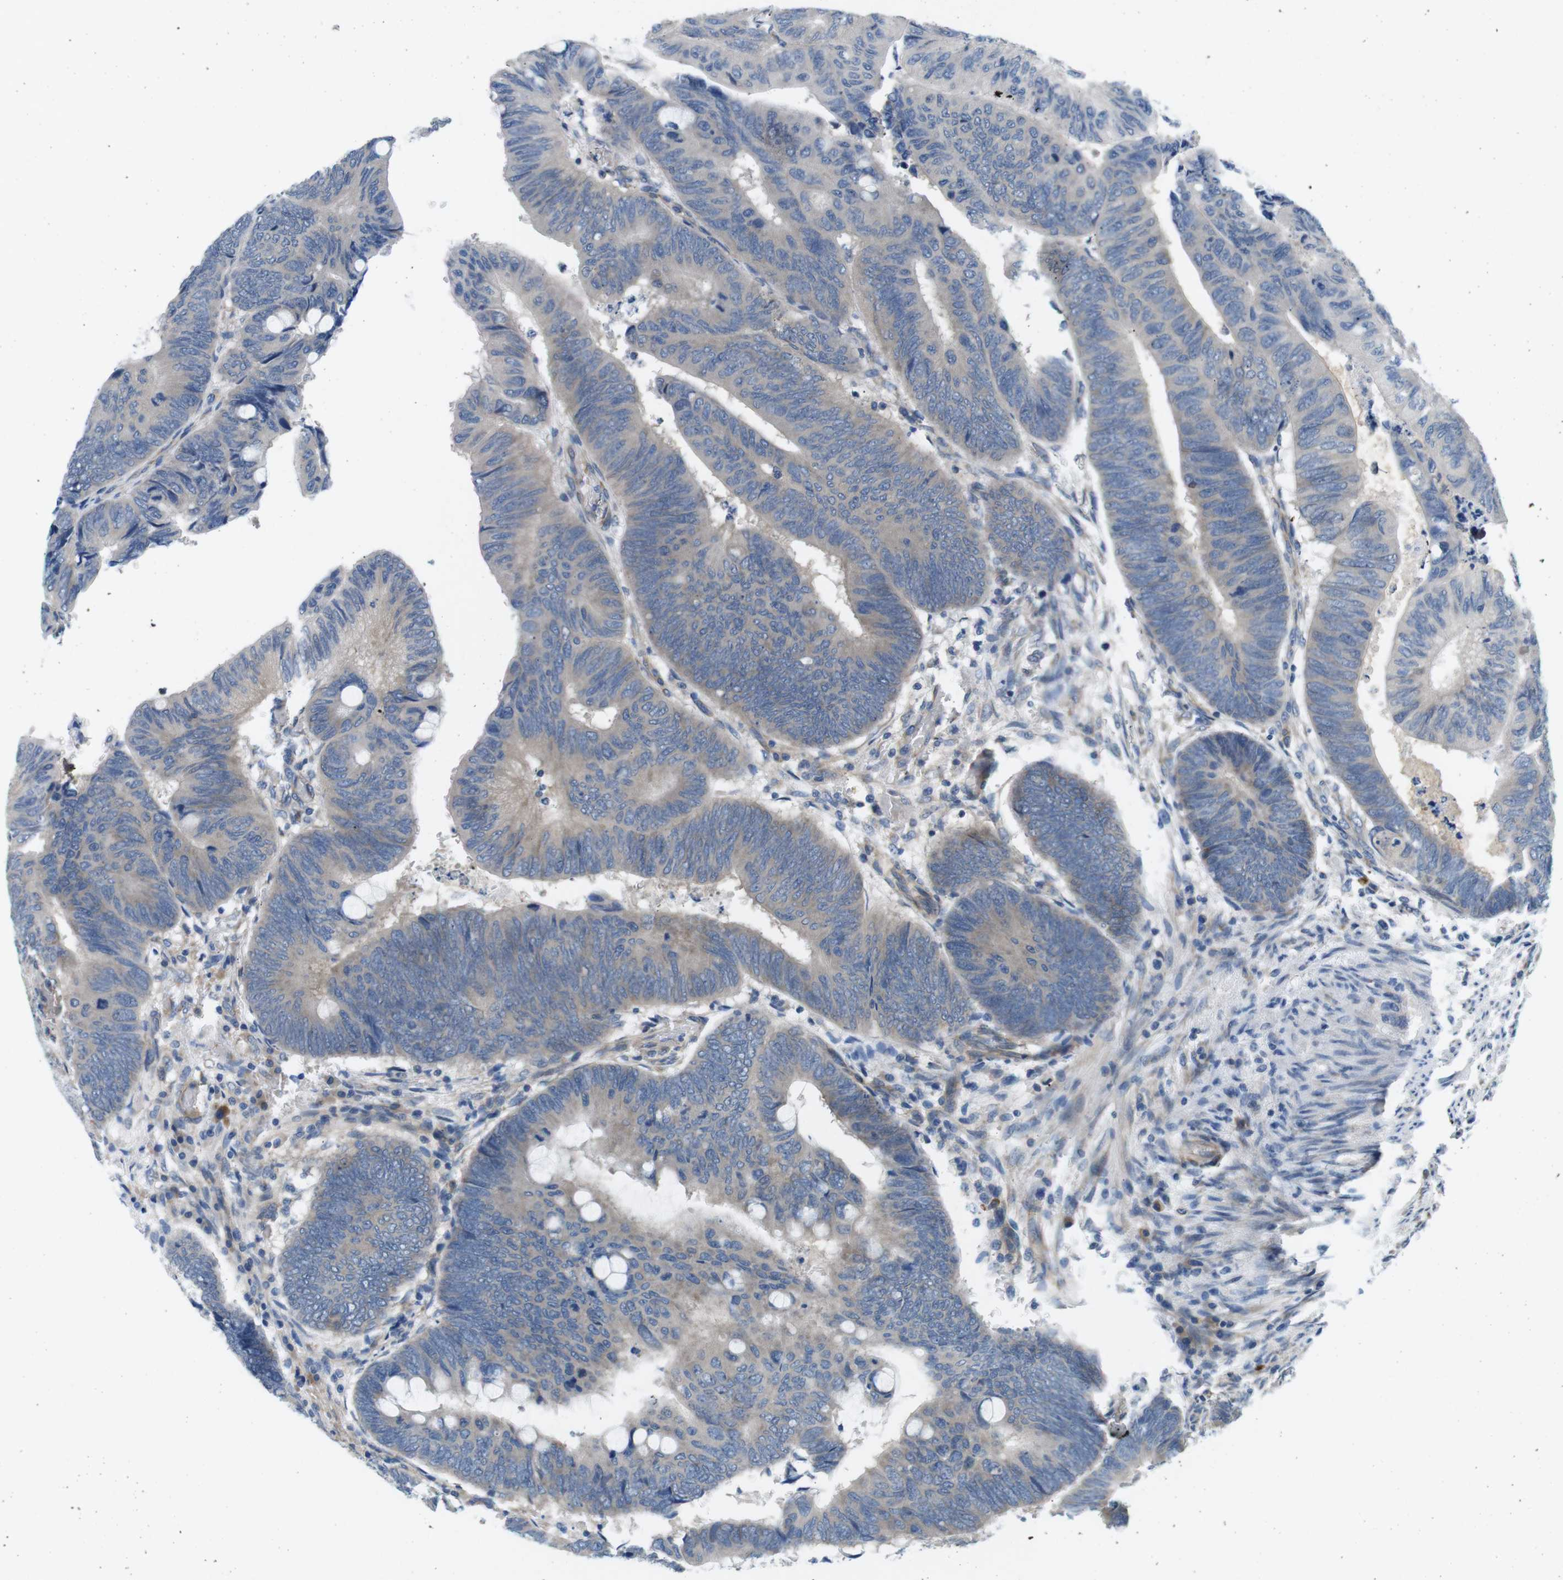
{"staining": {"intensity": "moderate", "quantity": "25%-75%", "location": "cytoplasmic/membranous"}, "tissue": "colorectal cancer", "cell_type": "Tumor cells", "image_type": "cancer", "snomed": [{"axis": "morphology", "description": "Normal tissue, NOS"}, {"axis": "morphology", "description": "Adenocarcinoma, NOS"}, {"axis": "topography", "description": "Rectum"}, {"axis": "topography", "description": "Peripheral nerve tissue"}], "caption": "Immunohistochemical staining of human colorectal adenocarcinoma reveals medium levels of moderate cytoplasmic/membranous protein positivity in approximately 25%-75% of tumor cells.", "gene": "DCLK1", "patient": {"sex": "male", "age": 92}}